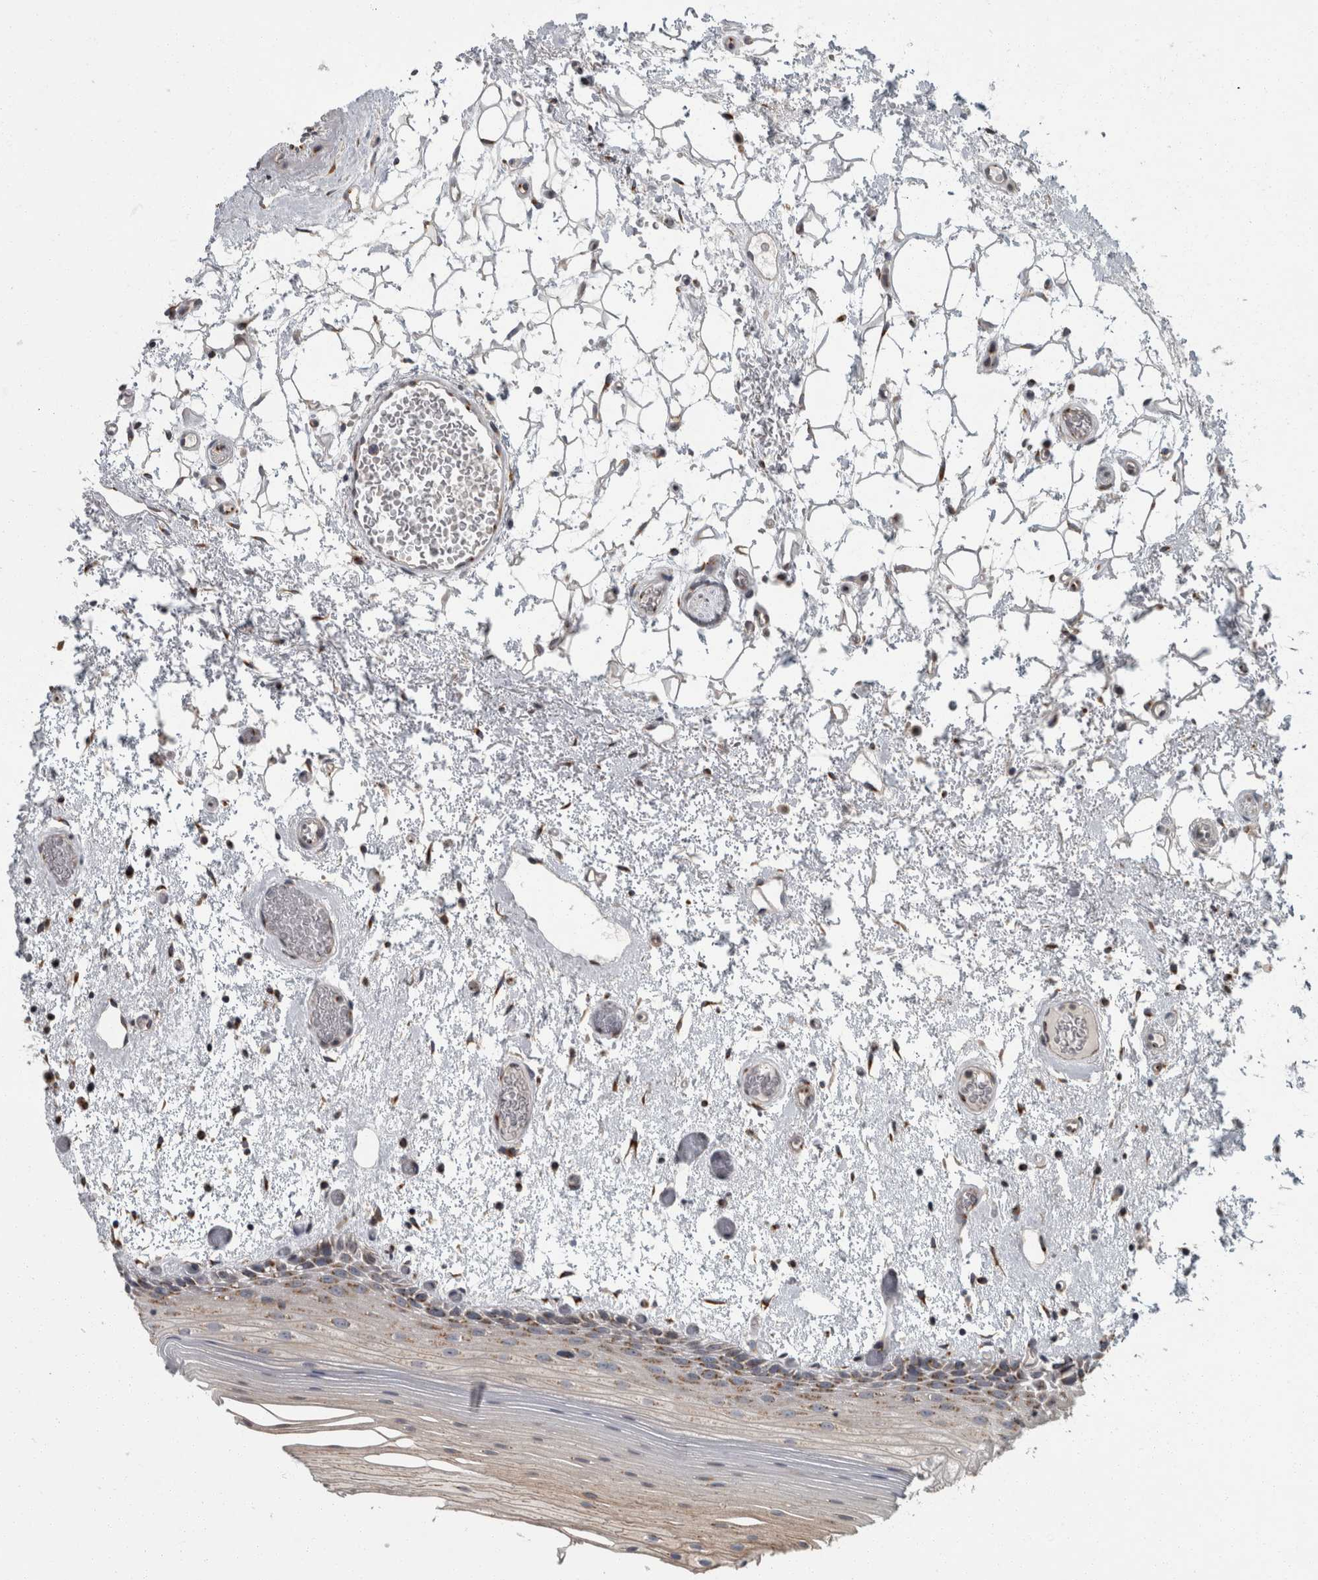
{"staining": {"intensity": "moderate", "quantity": "25%-75%", "location": "cytoplasmic/membranous"}, "tissue": "oral mucosa", "cell_type": "Squamous epithelial cells", "image_type": "normal", "snomed": [{"axis": "morphology", "description": "Normal tissue, NOS"}, {"axis": "topography", "description": "Oral tissue"}], "caption": "Immunohistochemistry of normal oral mucosa demonstrates medium levels of moderate cytoplasmic/membranous positivity in approximately 25%-75% of squamous epithelial cells. (IHC, brightfield microscopy, high magnification).", "gene": "LMAN2L", "patient": {"sex": "male", "age": 52}}